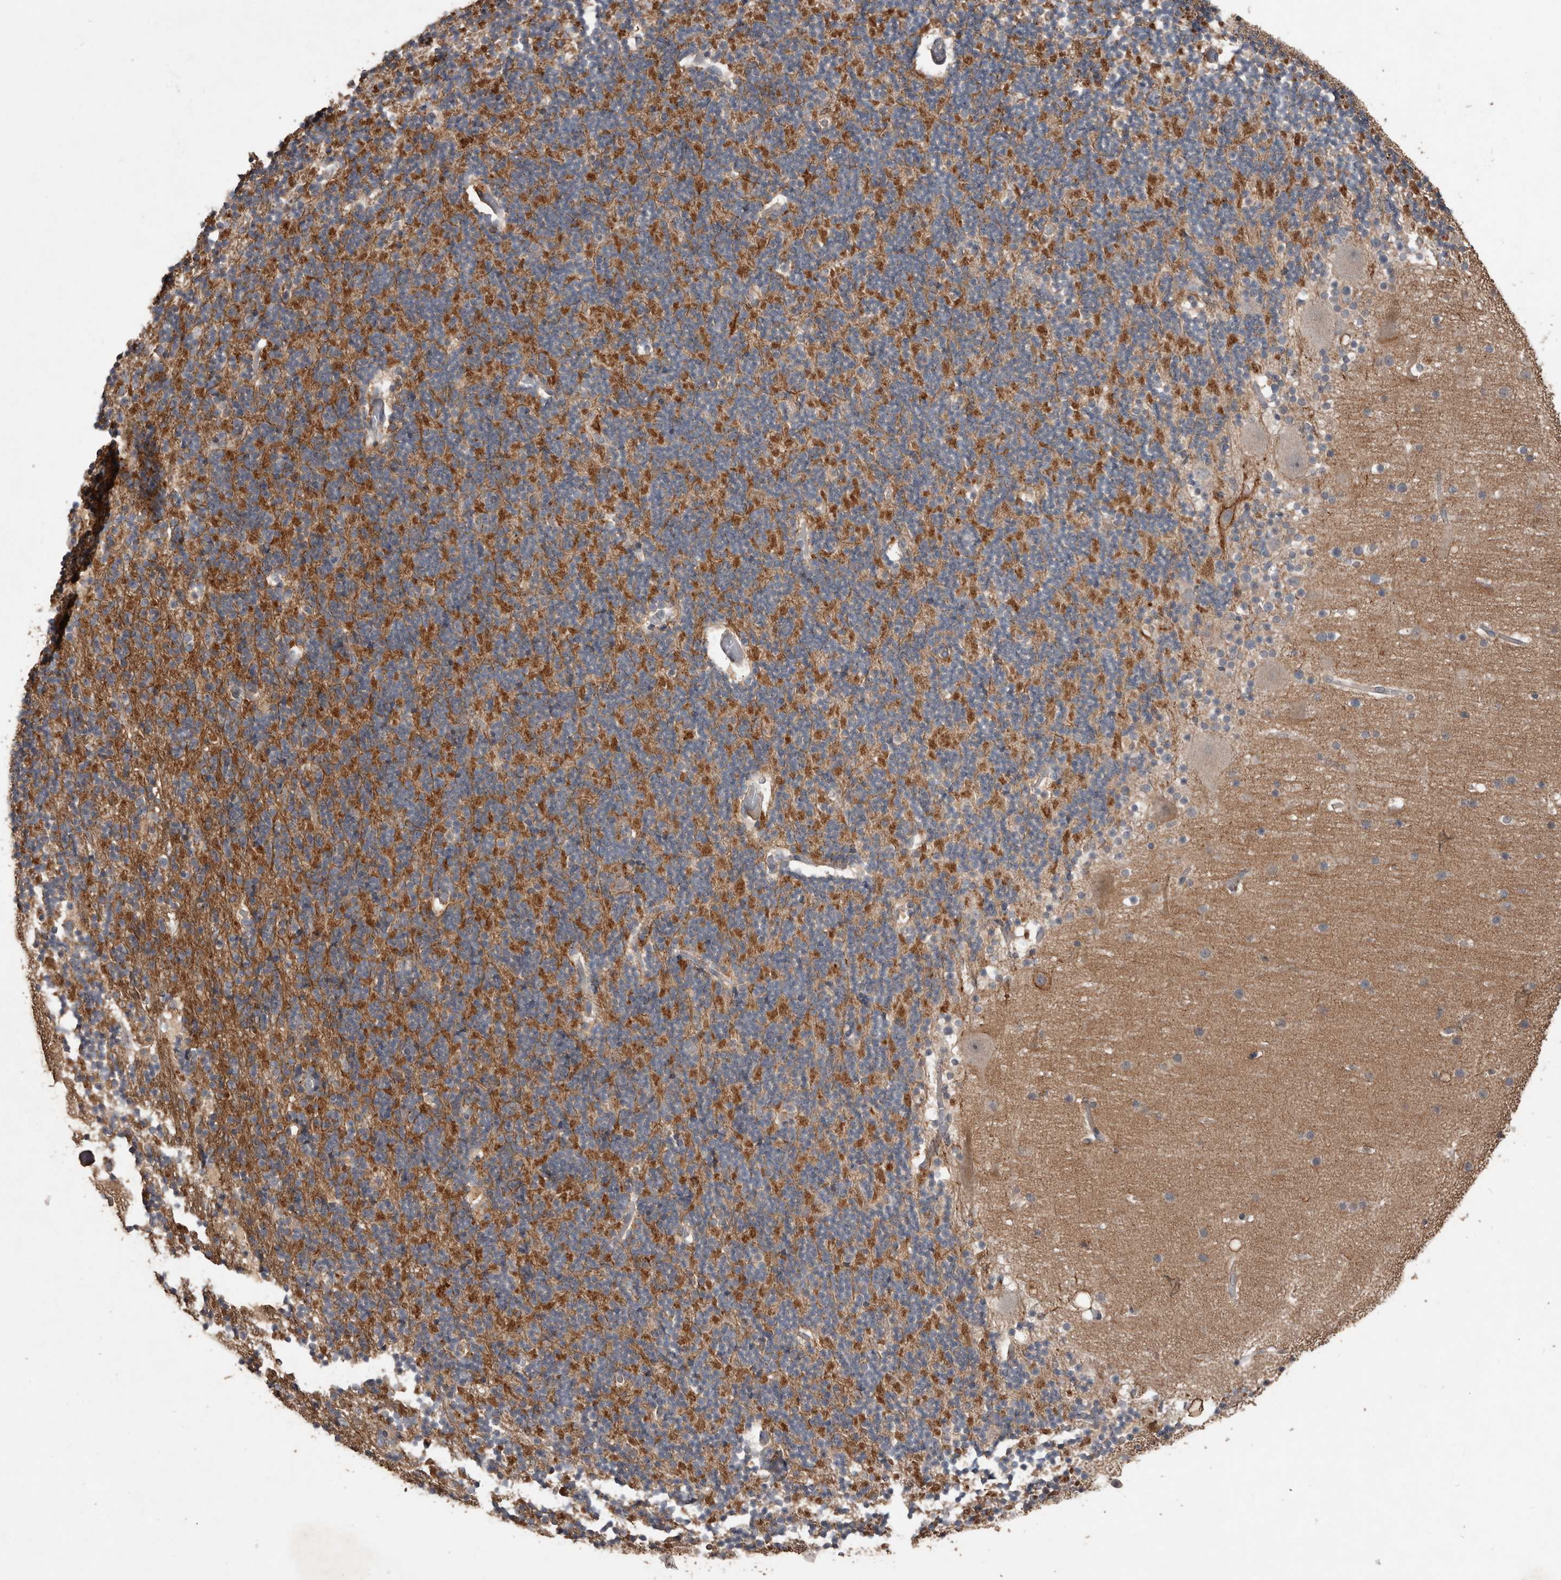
{"staining": {"intensity": "weak", "quantity": "<25%", "location": "cytoplasmic/membranous"}, "tissue": "cerebellum", "cell_type": "Cells in granular layer", "image_type": "normal", "snomed": [{"axis": "morphology", "description": "Normal tissue, NOS"}, {"axis": "topography", "description": "Cerebellum"}], "caption": "The image exhibits no significant positivity in cells in granular layer of cerebellum.", "gene": "BAMBI", "patient": {"sex": "male", "age": 57}}